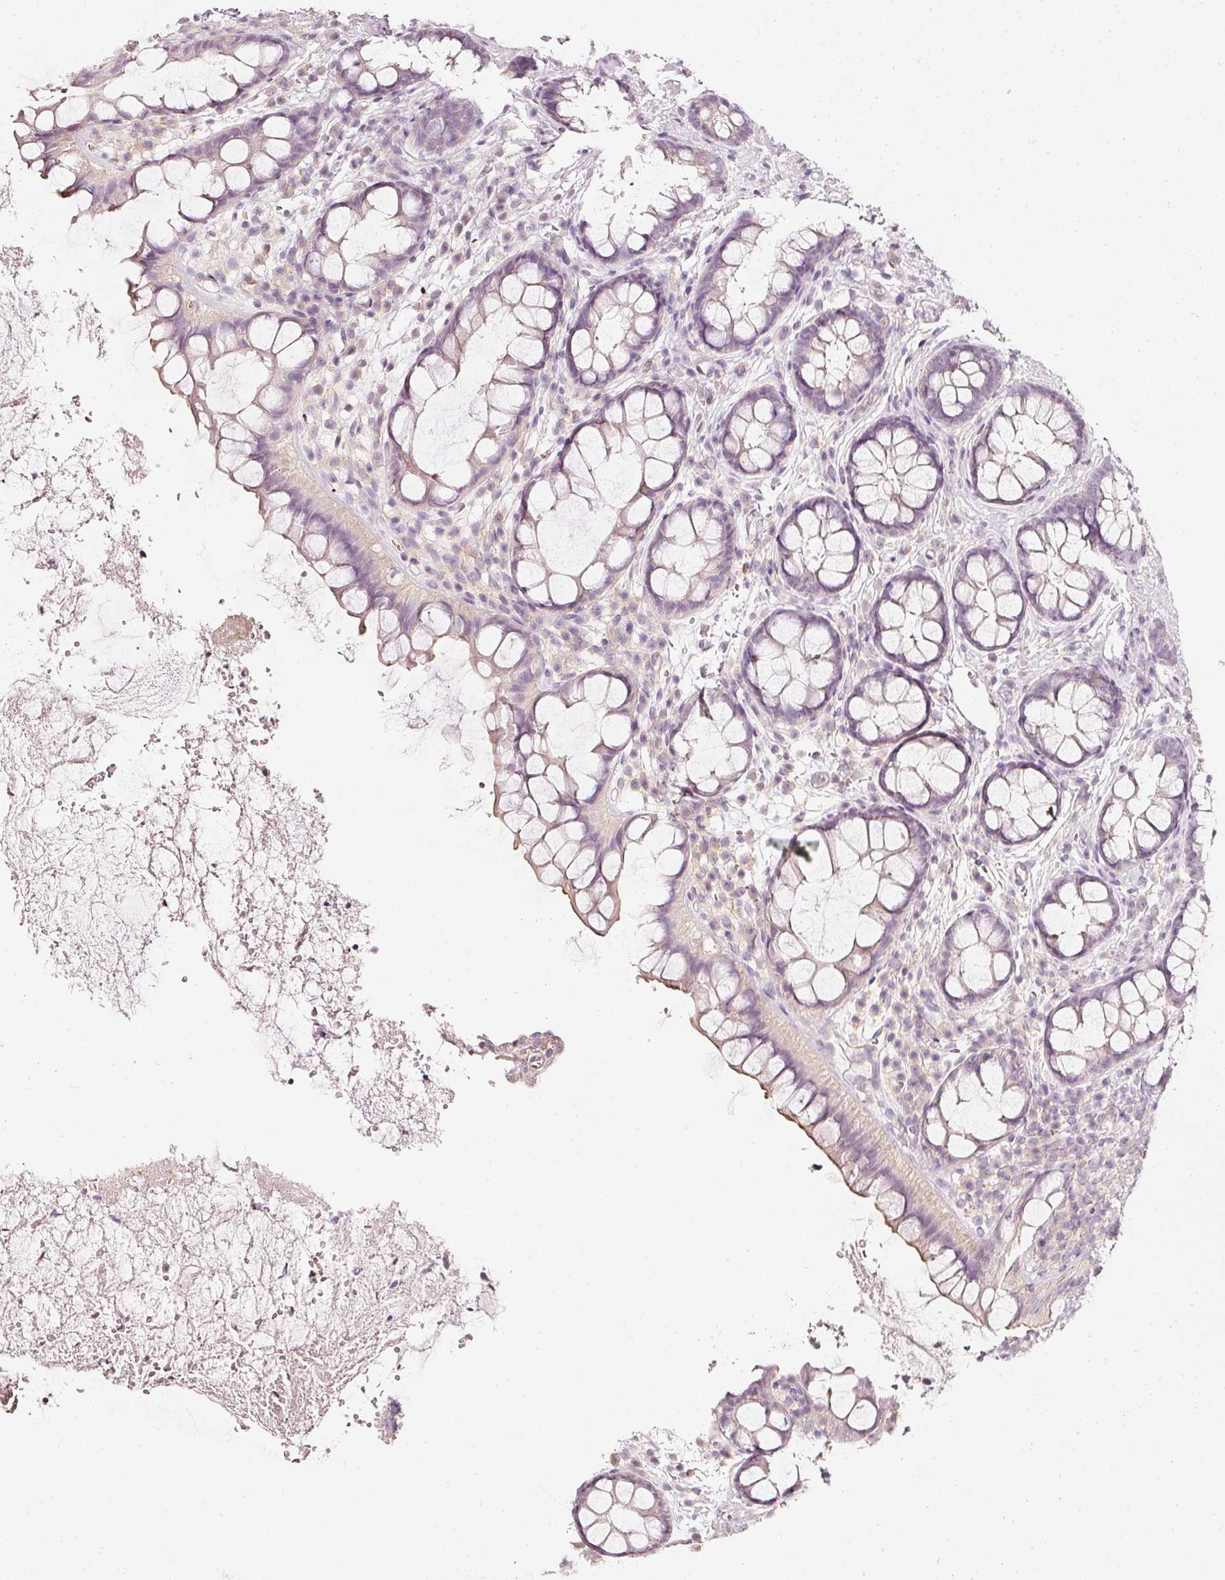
{"staining": {"intensity": "moderate", "quantity": "<25%", "location": "cytoplasmic/membranous"}, "tissue": "rectum", "cell_type": "Glandular cells", "image_type": "normal", "snomed": [{"axis": "morphology", "description": "Normal tissue, NOS"}, {"axis": "topography", "description": "Rectum"}, {"axis": "topography", "description": "Peripheral nerve tissue"}], "caption": "Rectum stained with immunohistochemistry (IHC) shows moderate cytoplasmic/membranous staining in about <25% of glandular cells. The protein is shown in brown color, while the nuclei are stained blue.", "gene": "CNP", "patient": {"sex": "female", "age": 69}}